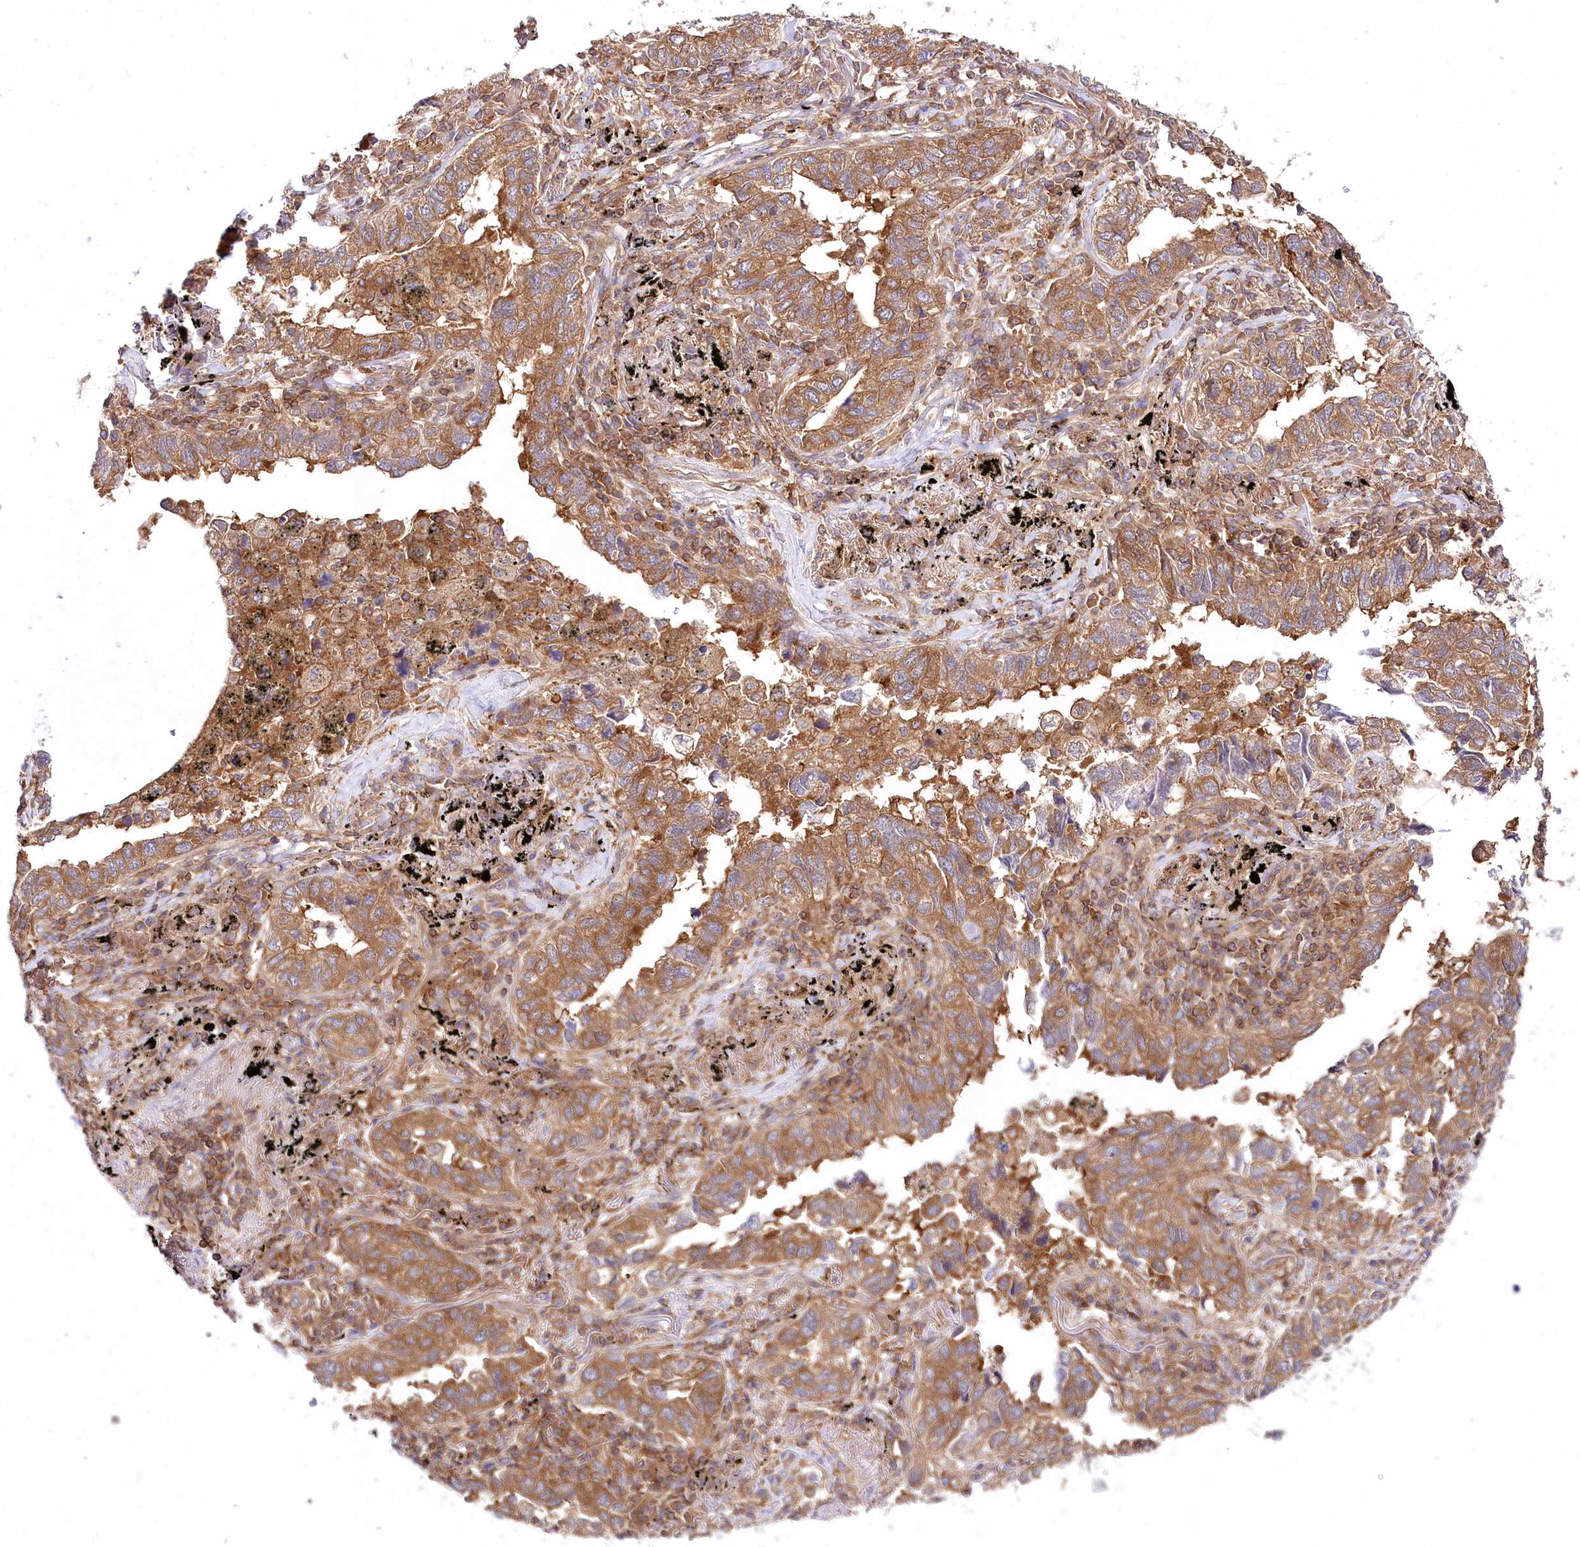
{"staining": {"intensity": "moderate", "quantity": "25%-75%", "location": "cytoplasmic/membranous"}, "tissue": "lung cancer", "cell_type": "Tumor cells", "image_type": "cancer", "snomed": [{"axis": "morphology", "description": "Adenocarcinoma, NOS"}, {"axis": "topography", "description": "Lung"}], "caption": "Immunohistochemical staining of human lung cancer demonstrates moderate cytoplasmic/membranous protein positivity in about 25%-75% of tumor cells. The protein of interest is stained brown, and the nuclei are stained in blue (DAB IHC with brightfield microscopy, high magnification).", "gene": "ABRAXAS2", "patient": {"sex": "male", "age": 65}}